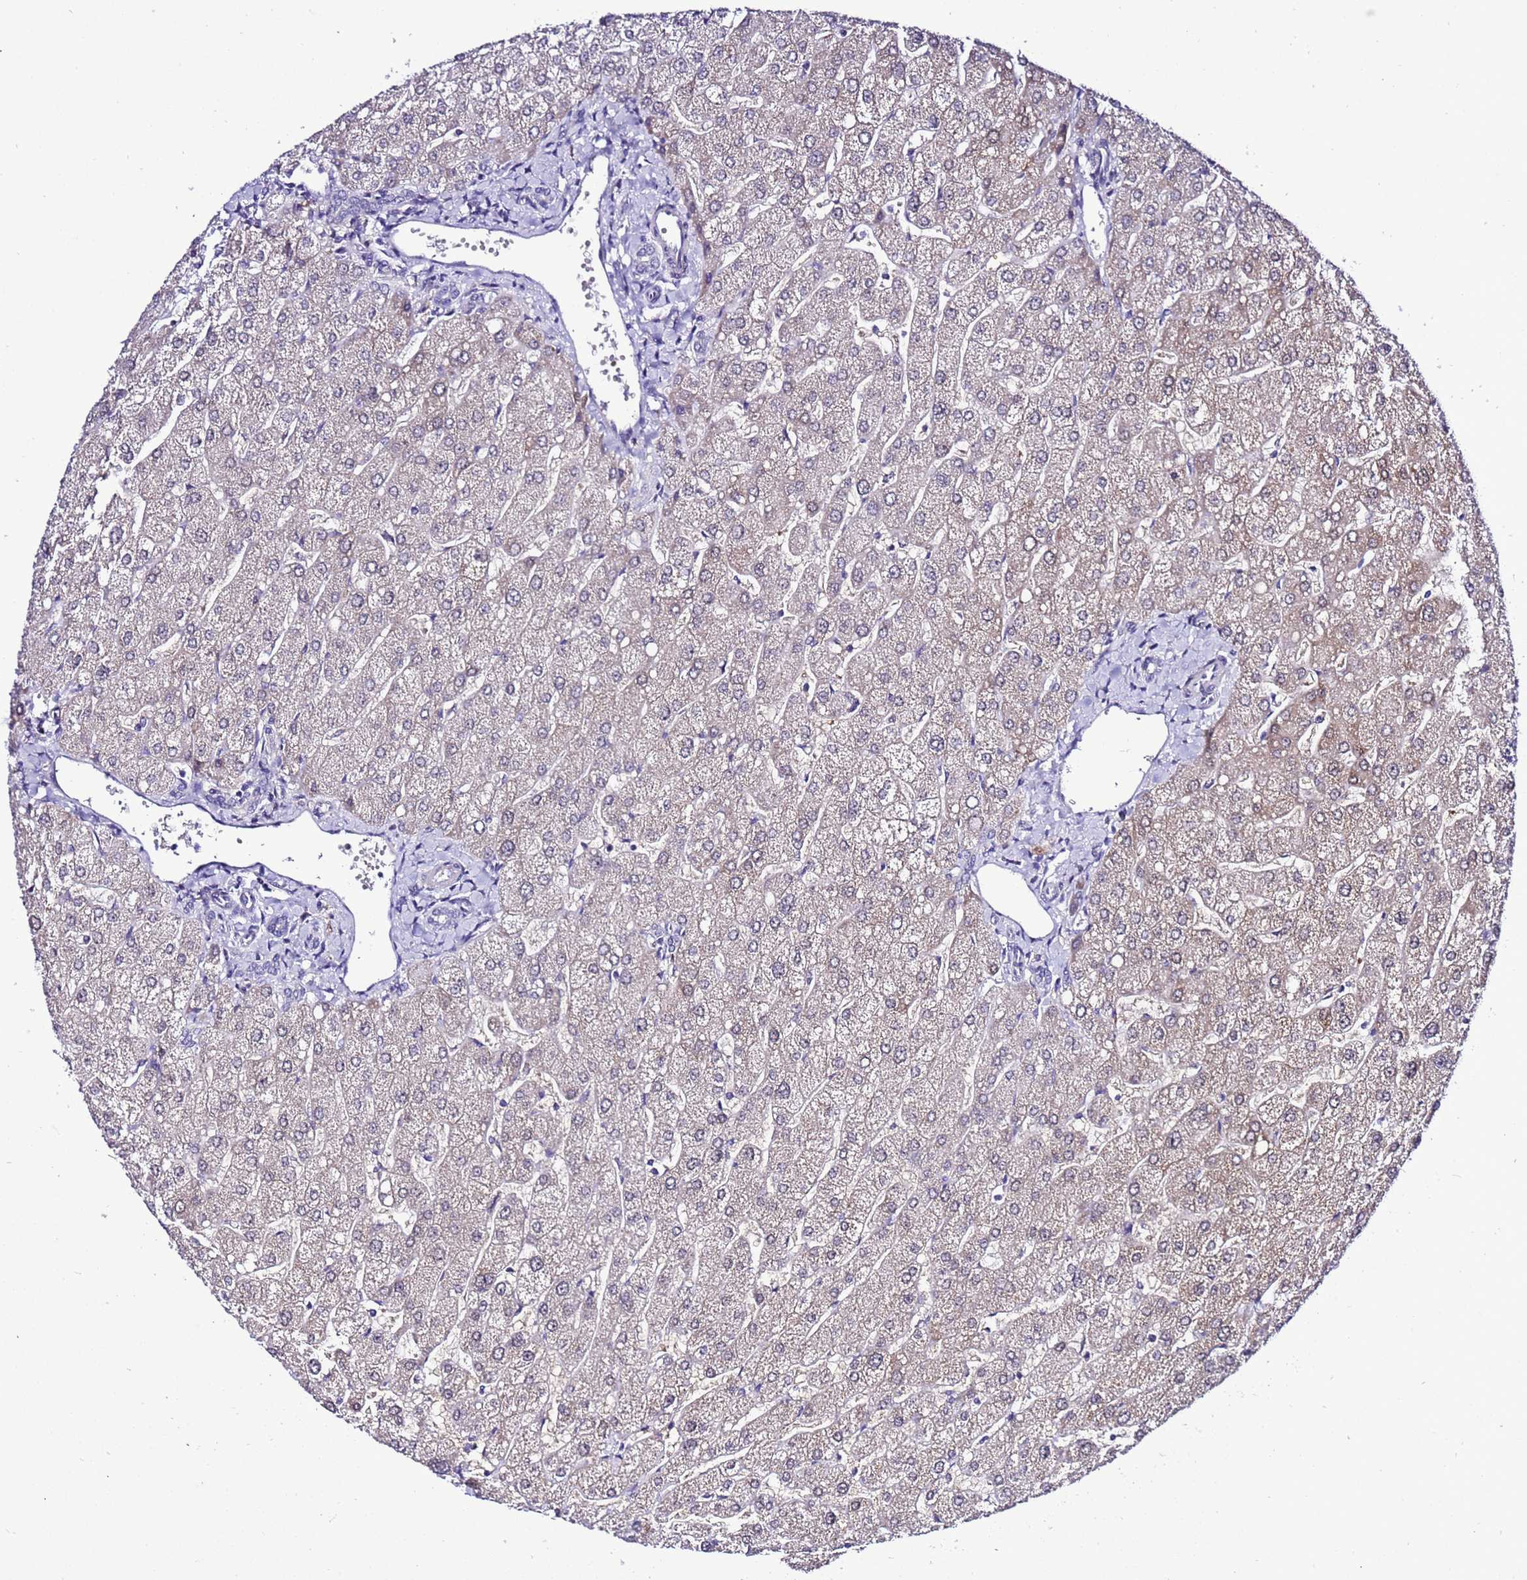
{"staining": {"intensity": "negative", "quantity": "none", "location": "none"}, "tissue": "liver", "cell_type": "Cholangiocytes", "image_type": "normal", "snomed": [{"axis": "morphology", "description": "Normal tissue, NOS"}, {"axis": "topography", "description": "Liver"}], "caption": "Cholangiocytes show no significant protein expression in benign liver. The staining was performed using DAB (3,3'-diaminobenzidine) to visualize the protein expression in brown, while the nuclei were stained in blue with hematoxylin (Magnification: 20x).", "gene": "C19orf47", "patient": {"sex": "male", "age": 55}}